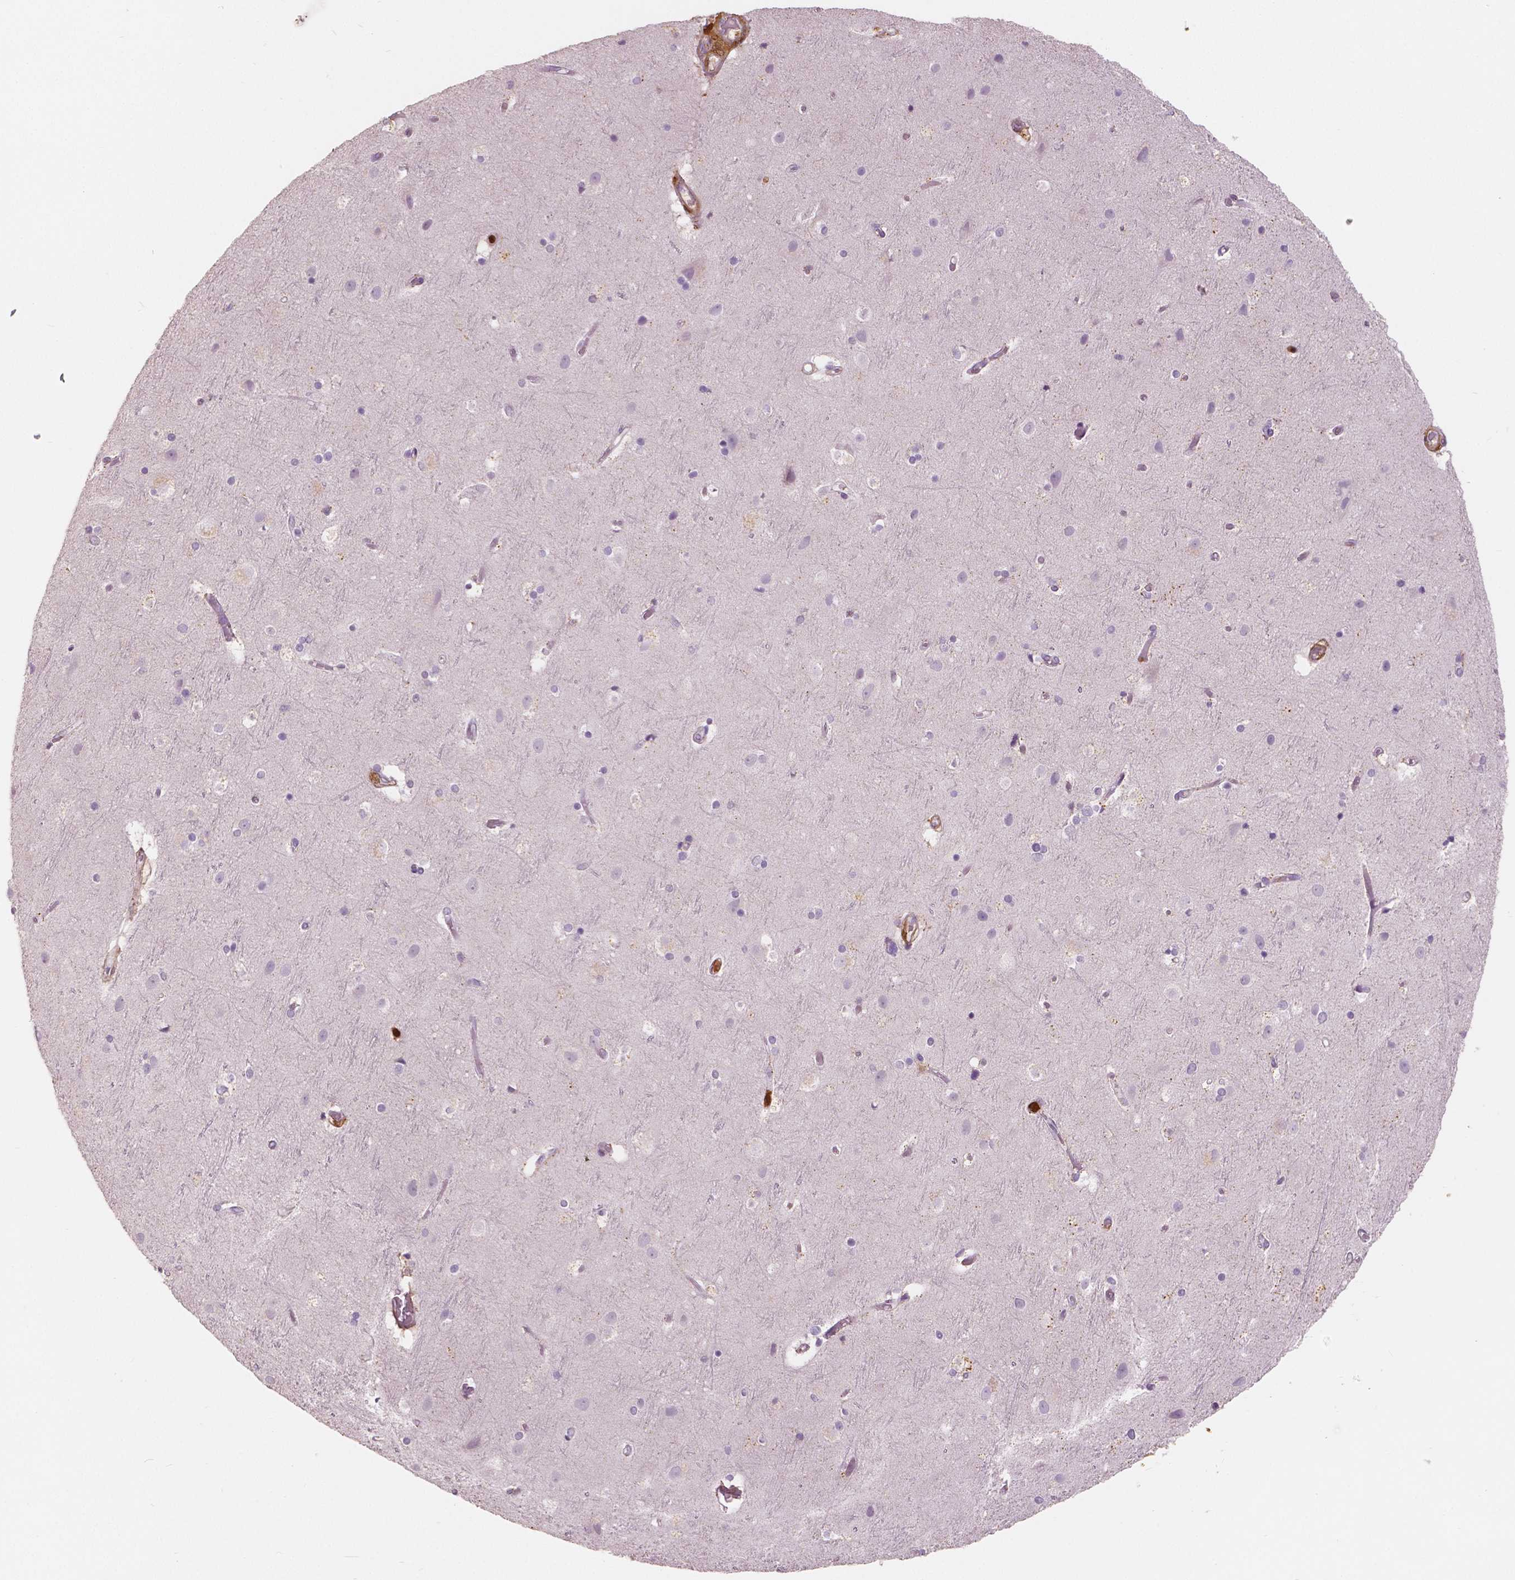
{"staining": {"intensity": "negative", "quantity": "none", "location": "none"}, "tissue": "cerebral cortex", "cell_type": "Endothelial cells", "image_type": "normal", "snomed": [{"axis": "morphology", "description": "Normal tissue, NOS"}, {"axis": "topography", "description": "Cerebral cortex"}], "caption": "A photomicrograph of human cerebral cortex is negative for staining in endothelial cells. Nuclei are stained in blue.", "gene": "S100A4", "patient": {"sex": "female", "age": 52}}